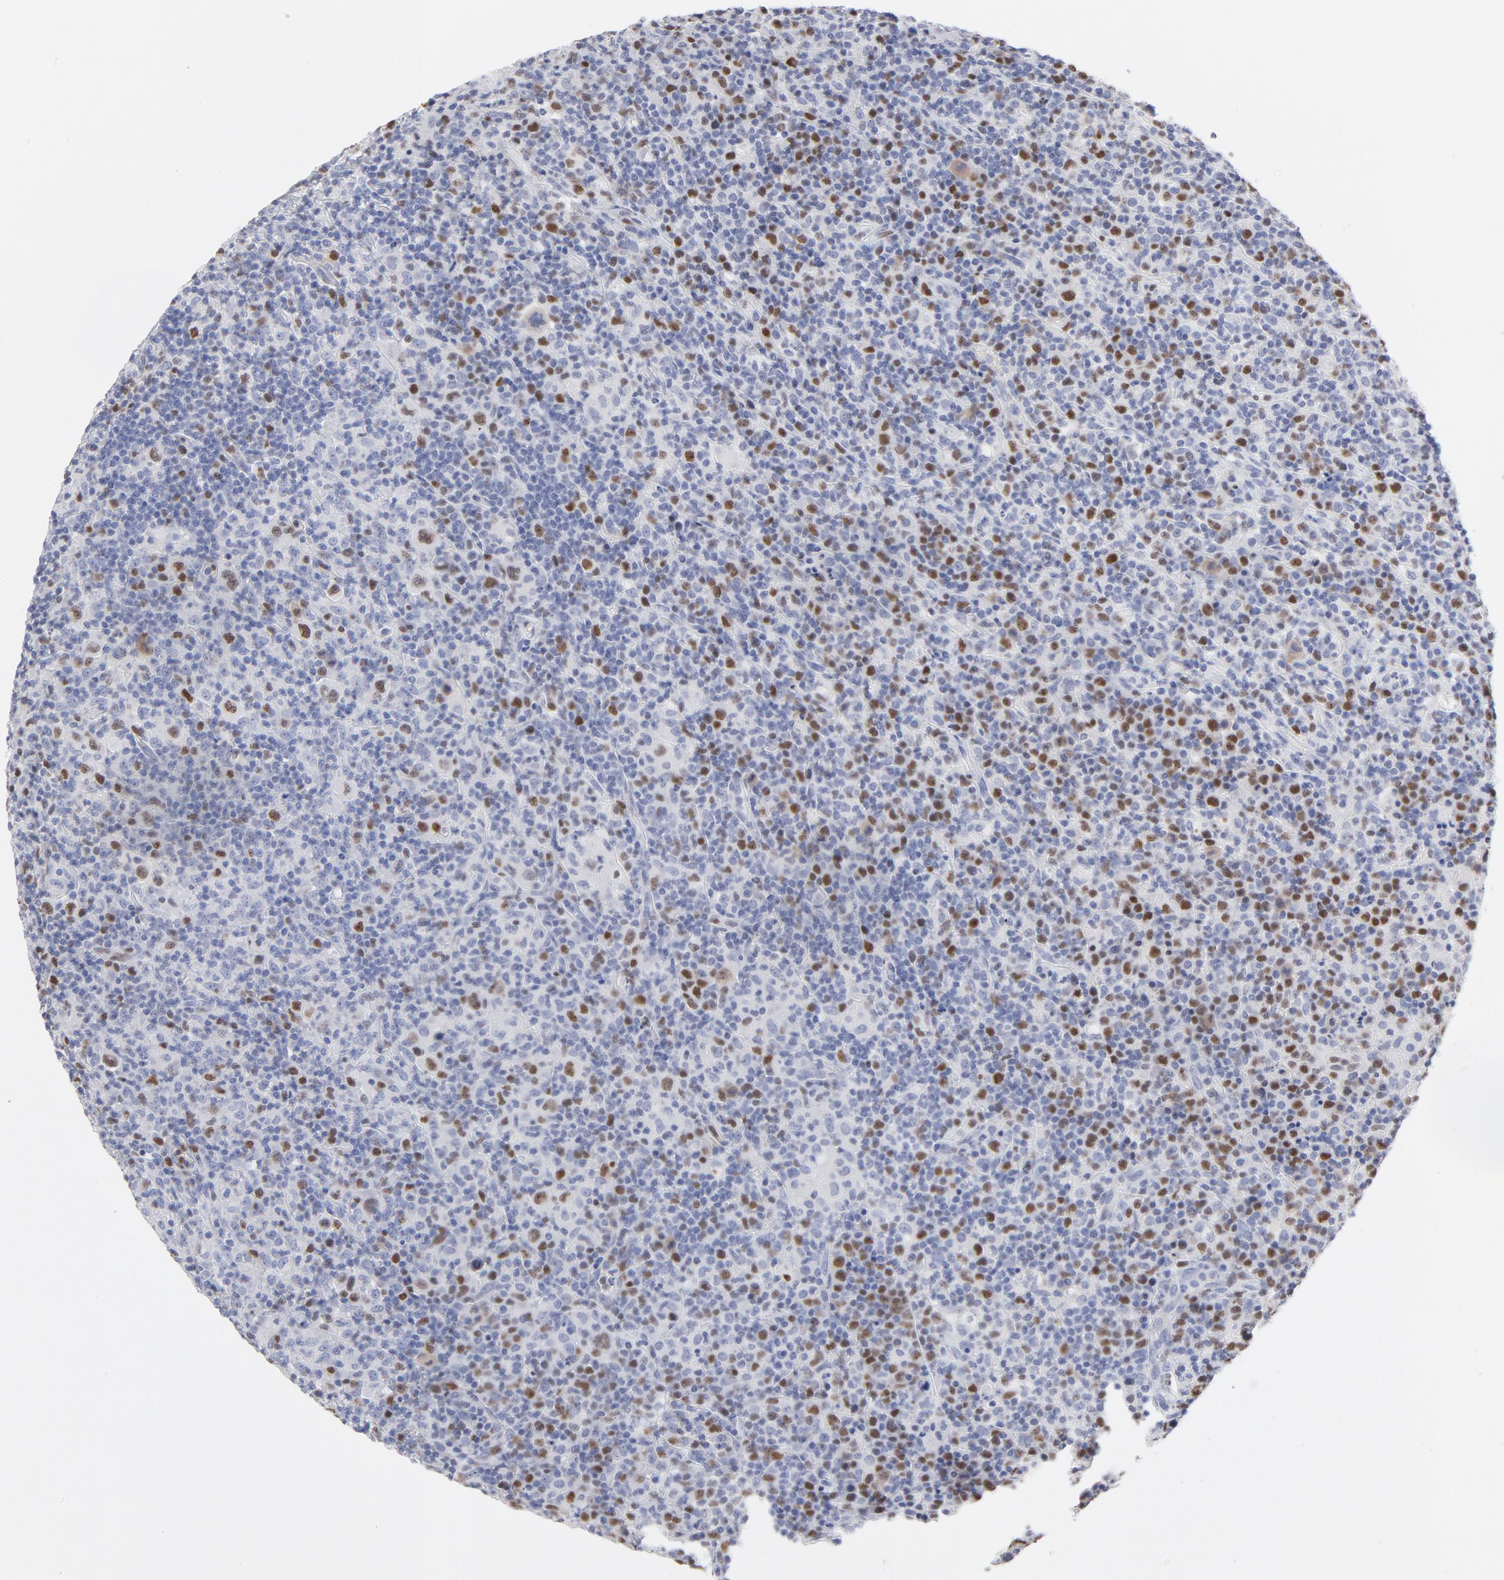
{"staining": {"intensity": "strong", "quantity": "<25%", "location": "nuclear"}, "tissue": "lymphoma", "cell_type": "Tumor cells", "image_type": "cancer", "snomed": [{"axis": "morphology", "description": "Hodgkin's disease, NOS"}, {"axis": "topography", "description": "Lymph node"}], "caption": "Hodgkin's disease was stained to show a protein in brown. There is medium levels of strong nuclear expression in approximately <25% of tumor cells.", "gene": "MCM7", "patient": {"sex": "male", "age": 65}}